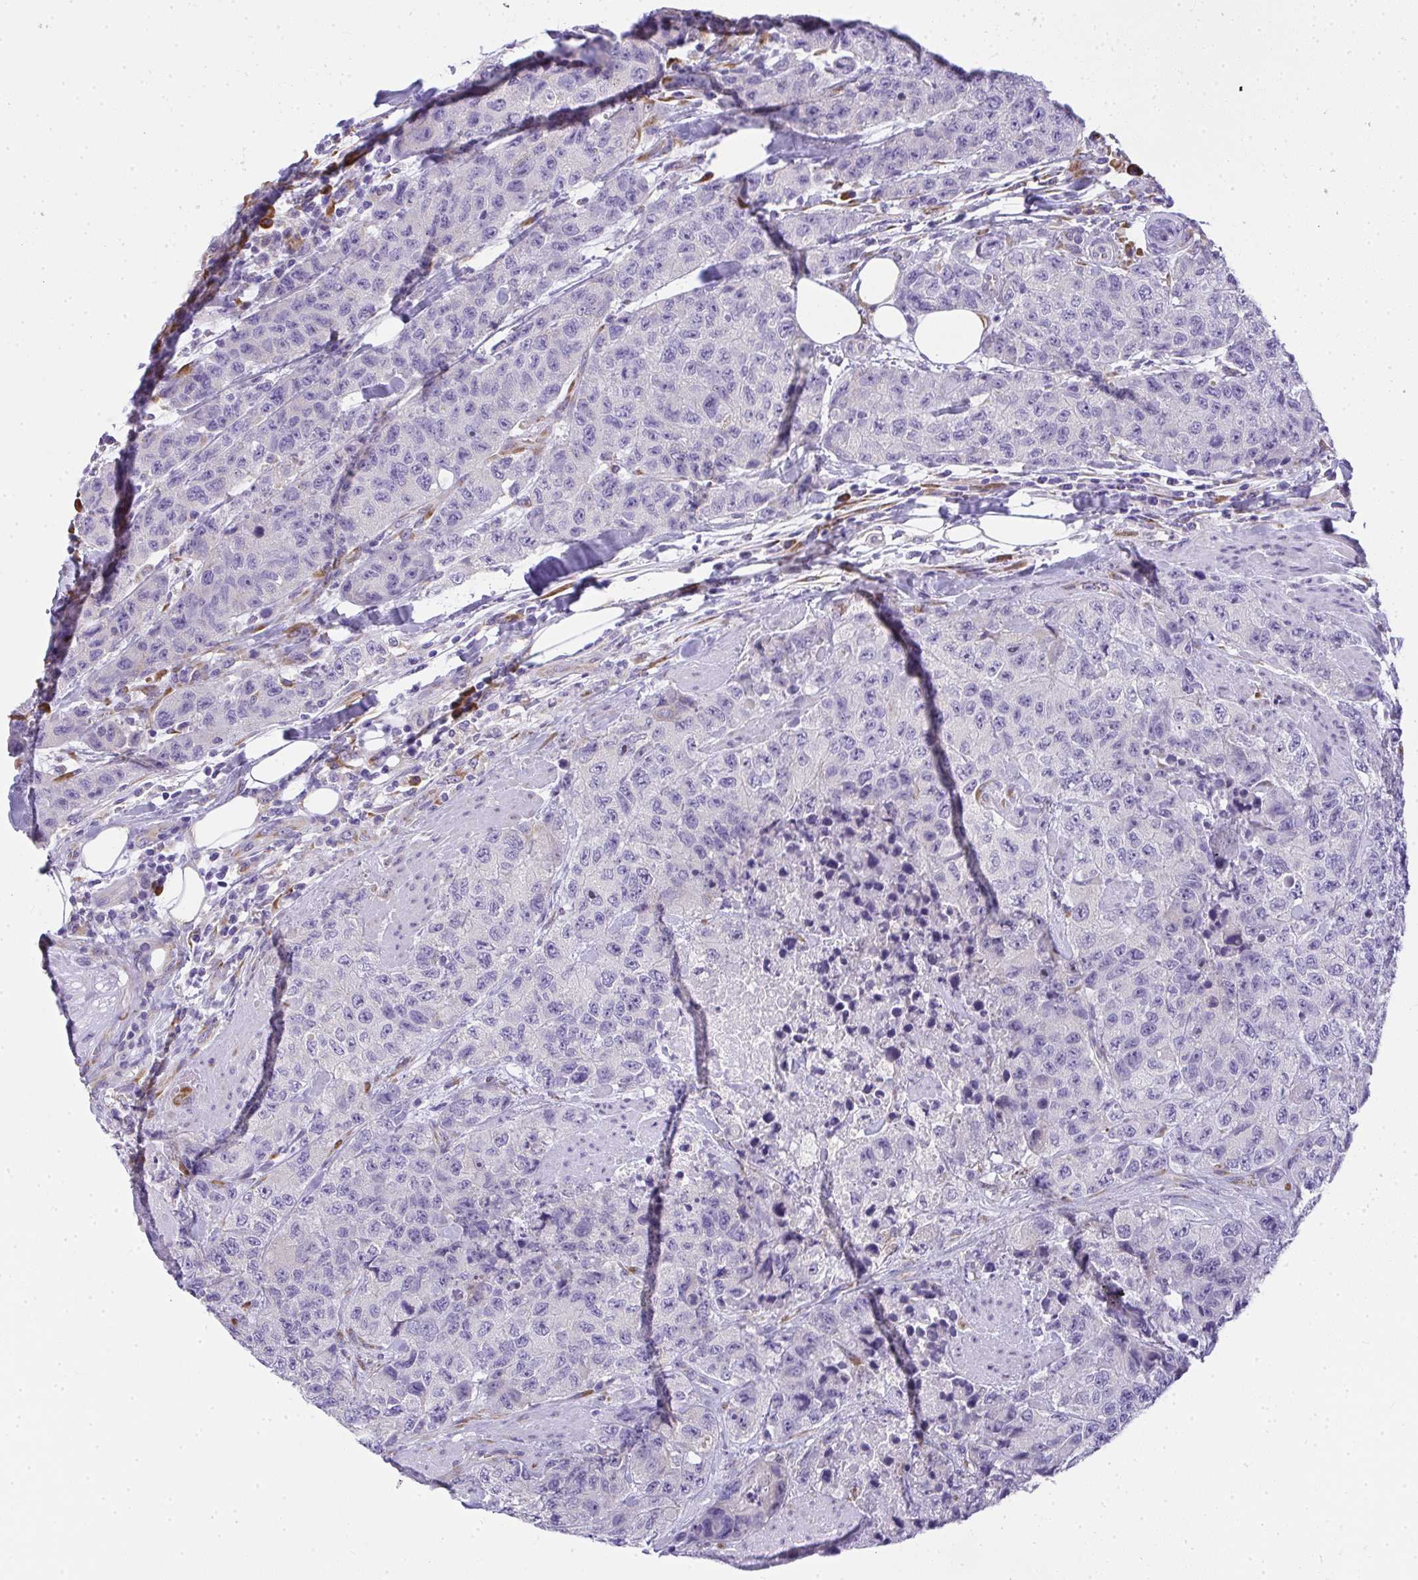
{"staining": {"intensity": "negative", "quantity": "none", "location": "none"}, "tissue": "urothelial cancer", "cell_type": "Tumor cells", "image_type": "cancer", "snomed": [{"axis": "morphology", "description": "Urothelial carcinoma, High grade"}, {"axis": "topography", "description": "Urinary bladder"}], "caption": "The image reveals no staining of tumor cells in urothelial cancer.", "gene": "ADRA2C", "patient": {"sex": "female", "age": 78}}